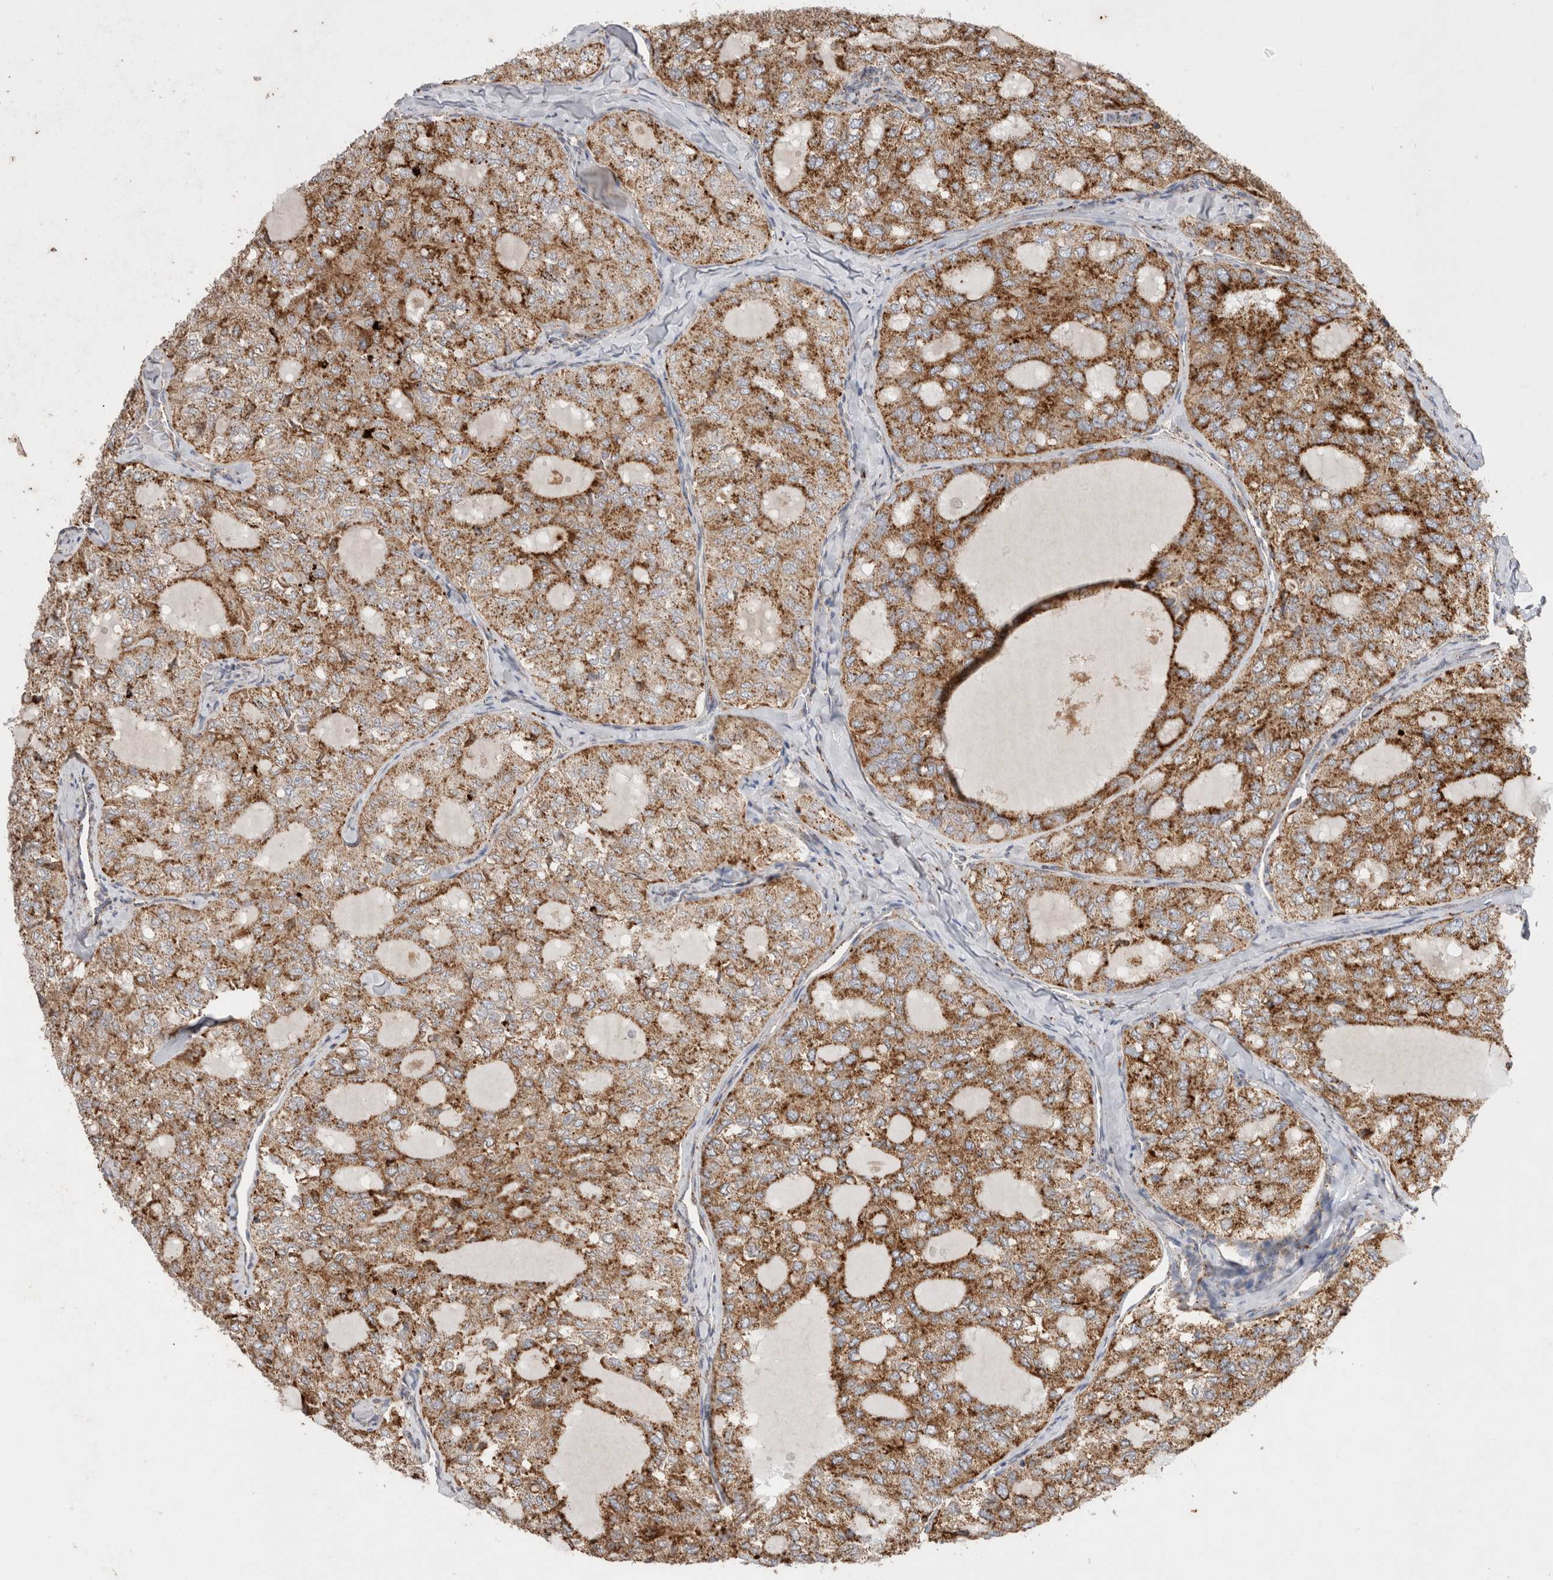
{"staining": {"intensity": "moderate", "quantity": ">75%", "location": "cytoplasmic/membranous"}, "tissue": "thyroid cancer", "cell_type": "Tumor cells", "image_type": "cancer", "snomed": [{"axis": "morphology", "description": "Follicular adenoma carcinoma, NOS"}, {"axis": "topography", "description": "Thyroid gland"}], "caption": "IHC of follicular adenoma carcinoma (thyroid) exhibits medium levels of moderate cytoplasmic/membranous staining in approximately >75% of tumor cells.", "gene": "CTSA", "patient": {"sex": "male", "age": 75}}